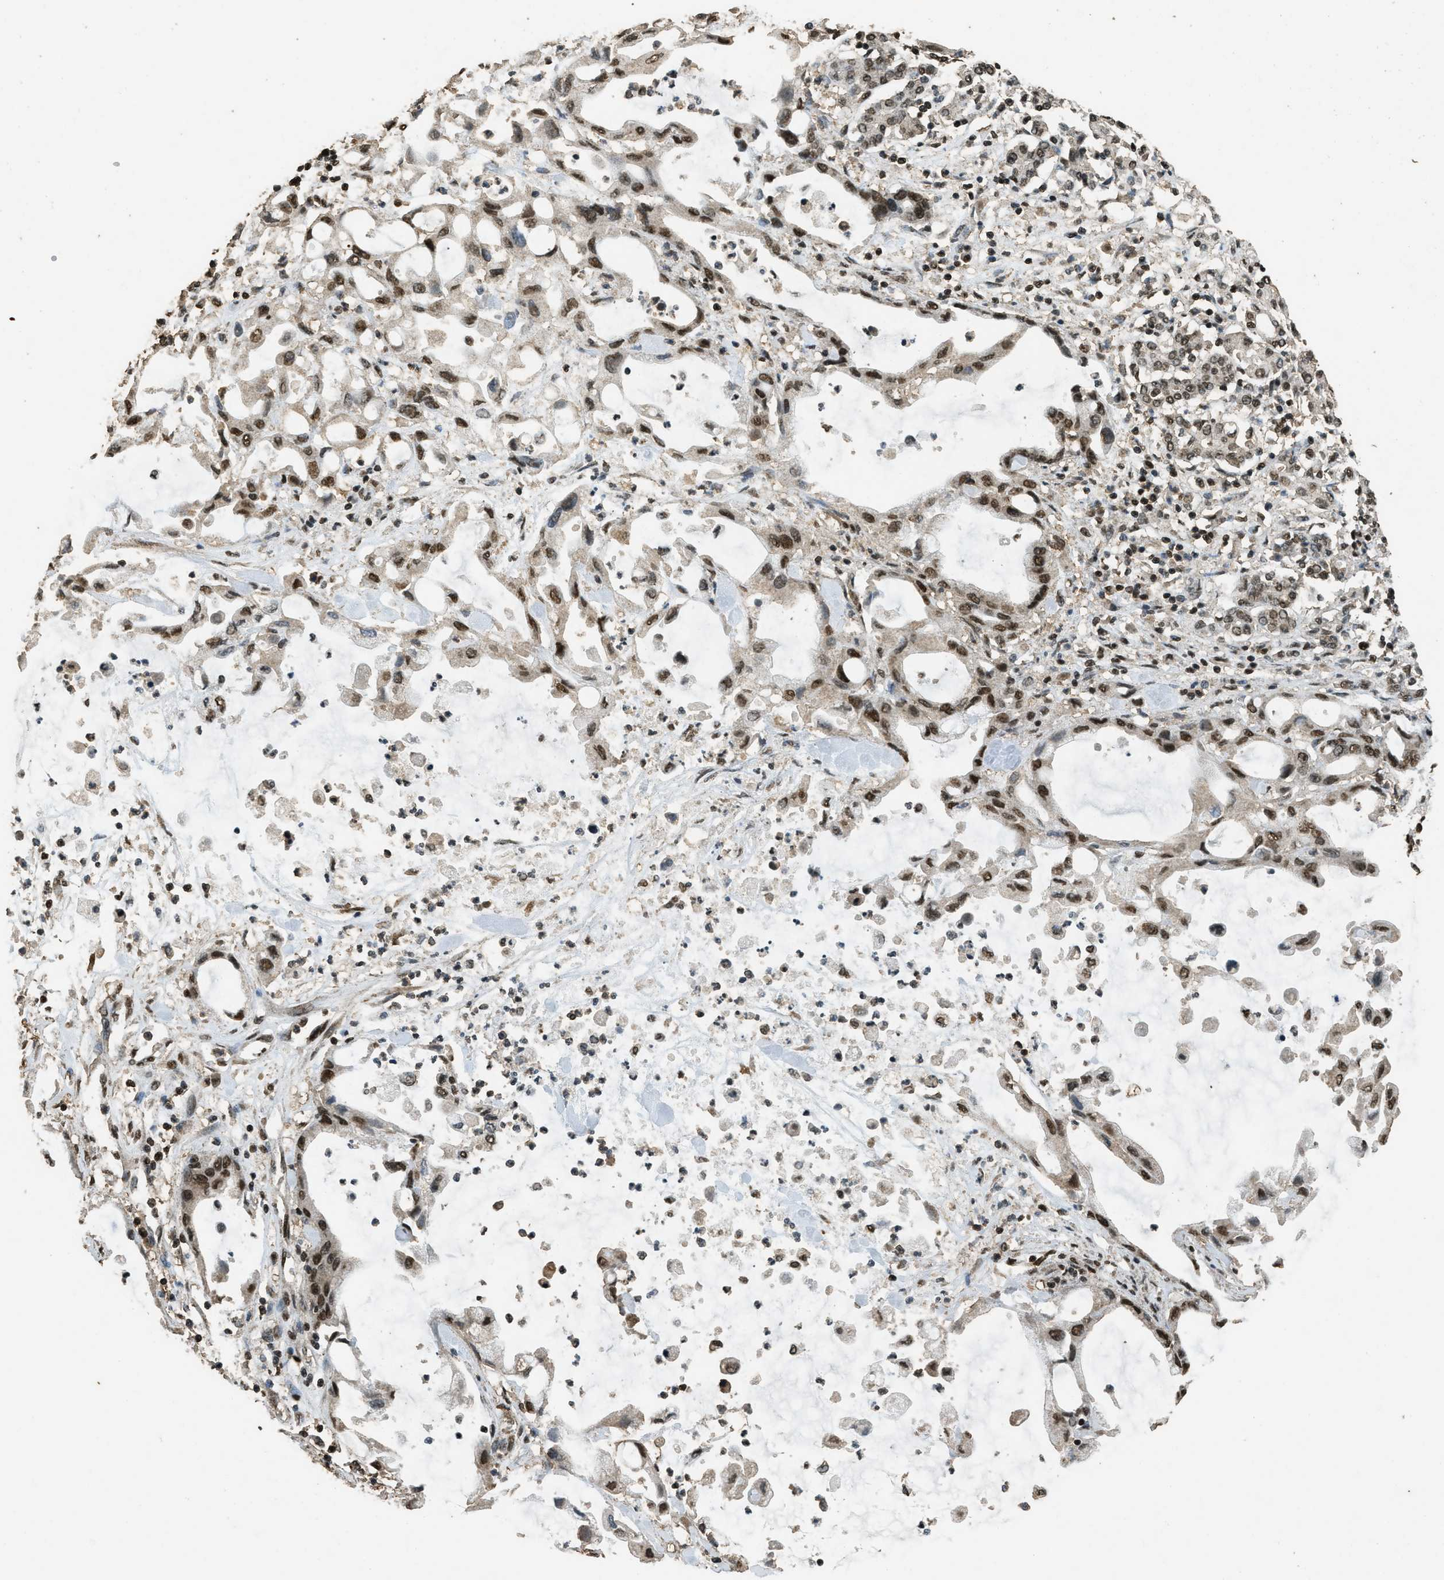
{"staining": {"intensity": "strong", "quantity": ">75%", "location": "nuclear"}, "tissue": "pancreatic cancer", "cell_type": "Tumor cells", "image_type": "cancer", "snomed": [{"axis": "morphology", "description": "Adenocarcinoma, NOS"}, {"axis": "topography", "description": "Pancreas"}], "caption": "Protein staining demonstrates strong nuclear positivity in approximately >75% of tumor cells in pancreatic cancer (adenocarcinoma).", "gene": "MYB", "patient": {"sex": "female", "age": 57}}